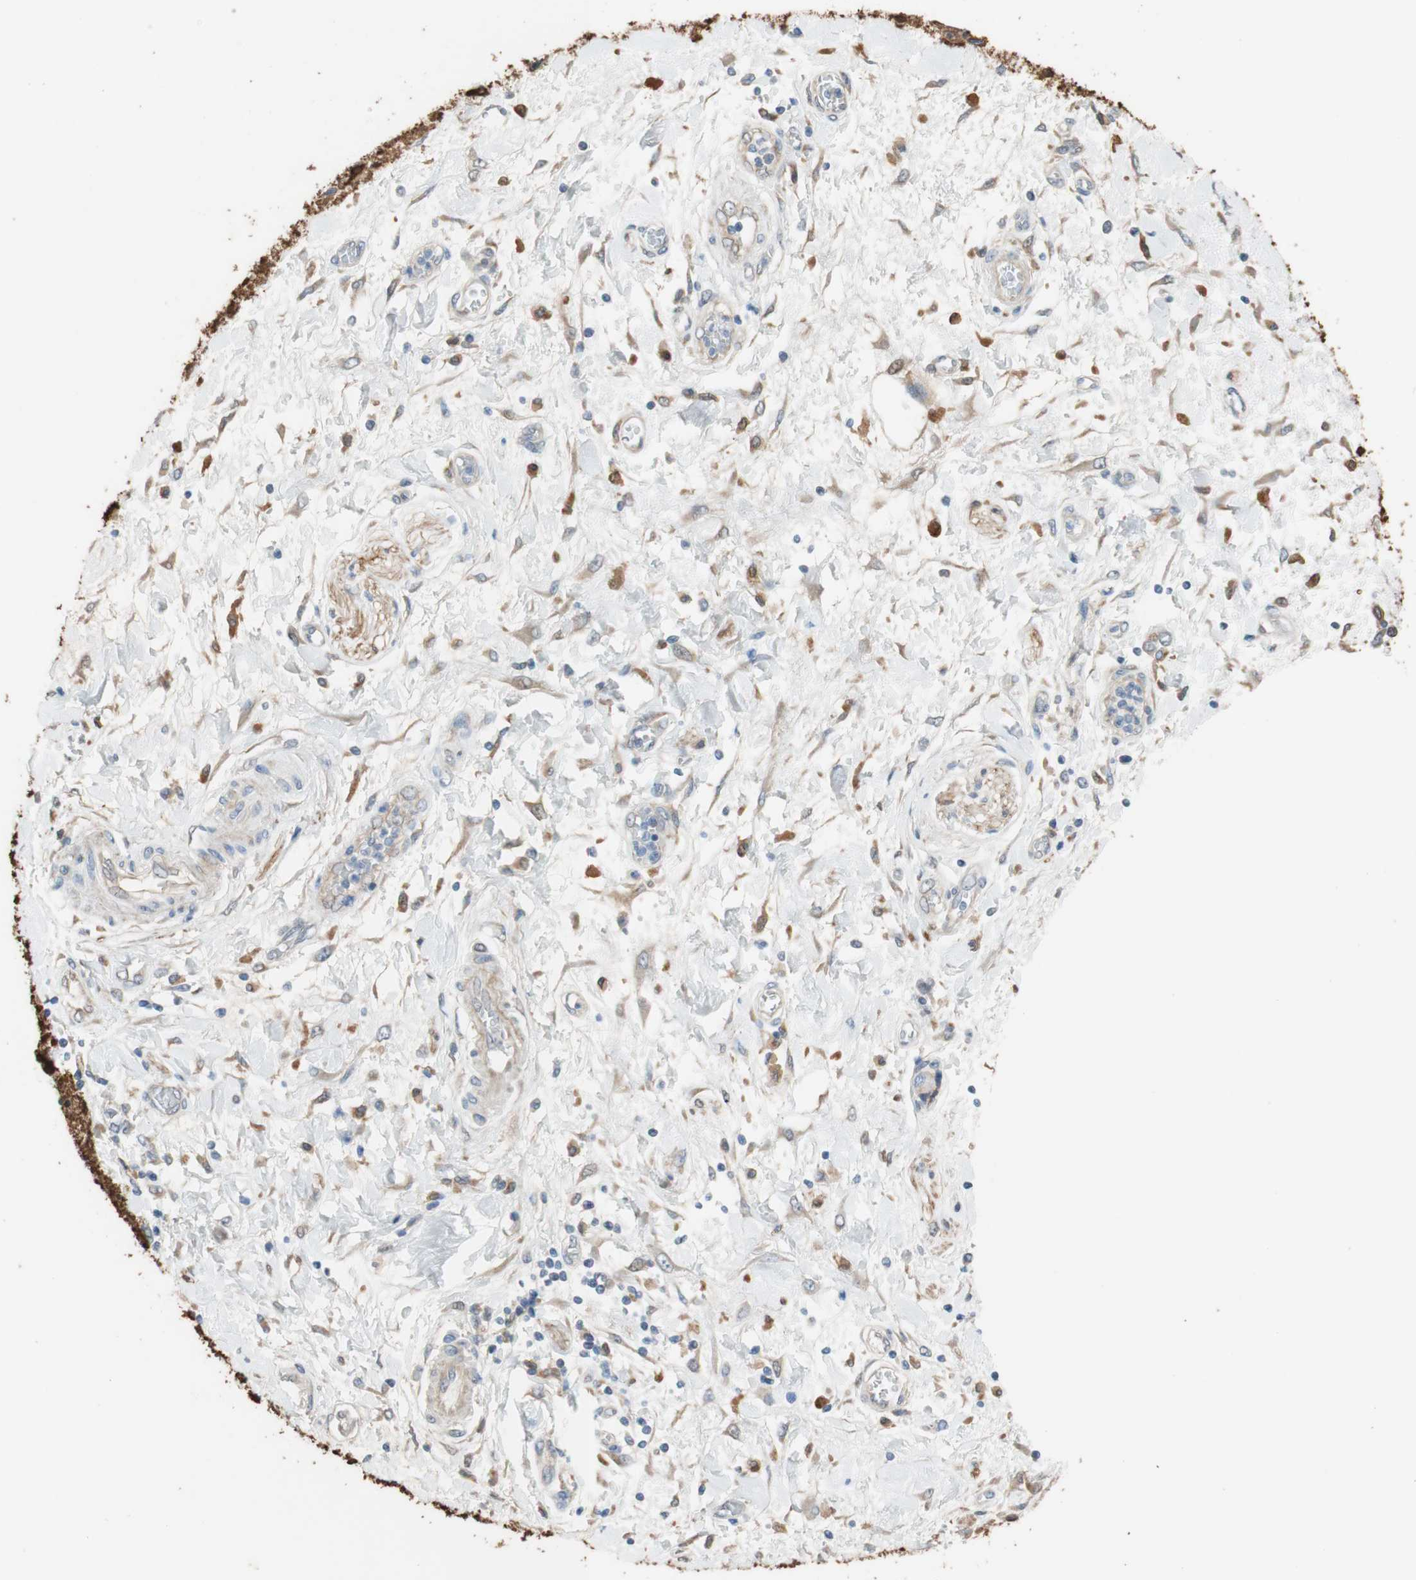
{"staining": {"intensity": "weak", "quantity": ">75%", "location": "cytoplasmic/membranous"}, "tissue": "pancreatic cancer", "cell_type": "Tumor cells", "image_type": "cancer", "snomed": [{"axis": "morphology", "description": "Adenocarcinoma, NOS"}, {"axis": "topography", "description": "Pancreas"}], "caption": "This histopathology image demonstrates immunohistochemistry (IHC) staining of human pancreatic cancer (adenocarcinoma), with low weak cytoplasmic/membranous expression in approximately >75% of tumor cells.", "gene": "ALDH1A2", "patient": {"sex": "female", "age": 70}}